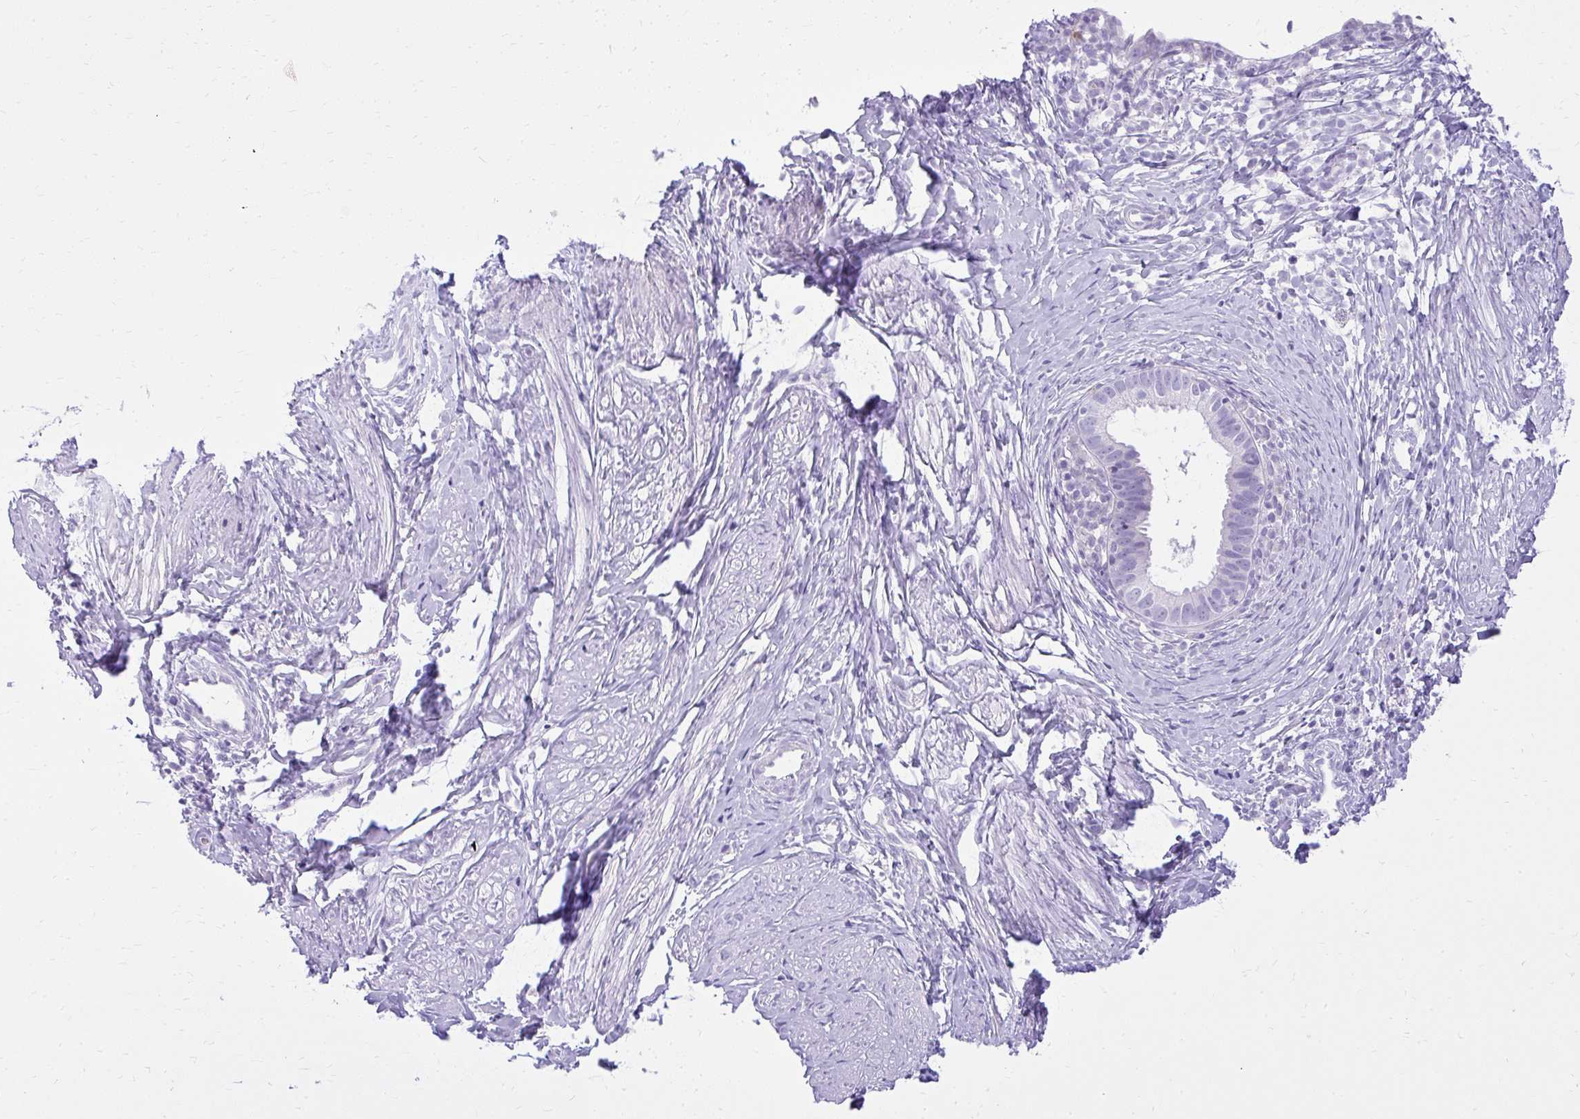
{"staining": {"intensity": "negative", "quantity": "none", "location": "none"}, "tissue": "cervical cancer", "cell_type": "Tumor cells", "image_type": "cancer", "snomed": [{"axis": "morphology", "description": "Adenocarcinoma, NOS"}, {"axis": "topography", "description": "Cervix"}], "caption": "Tumor cells show no significant protein positivity in cervical adenocarcinoma. (DAB (3,3'-diaminobenzidine) immunohistochemistry visualized using brightfield microscopy, high magnification).", "gene": "PRAP1", "patient": {"sex": "female", "age": 36}}